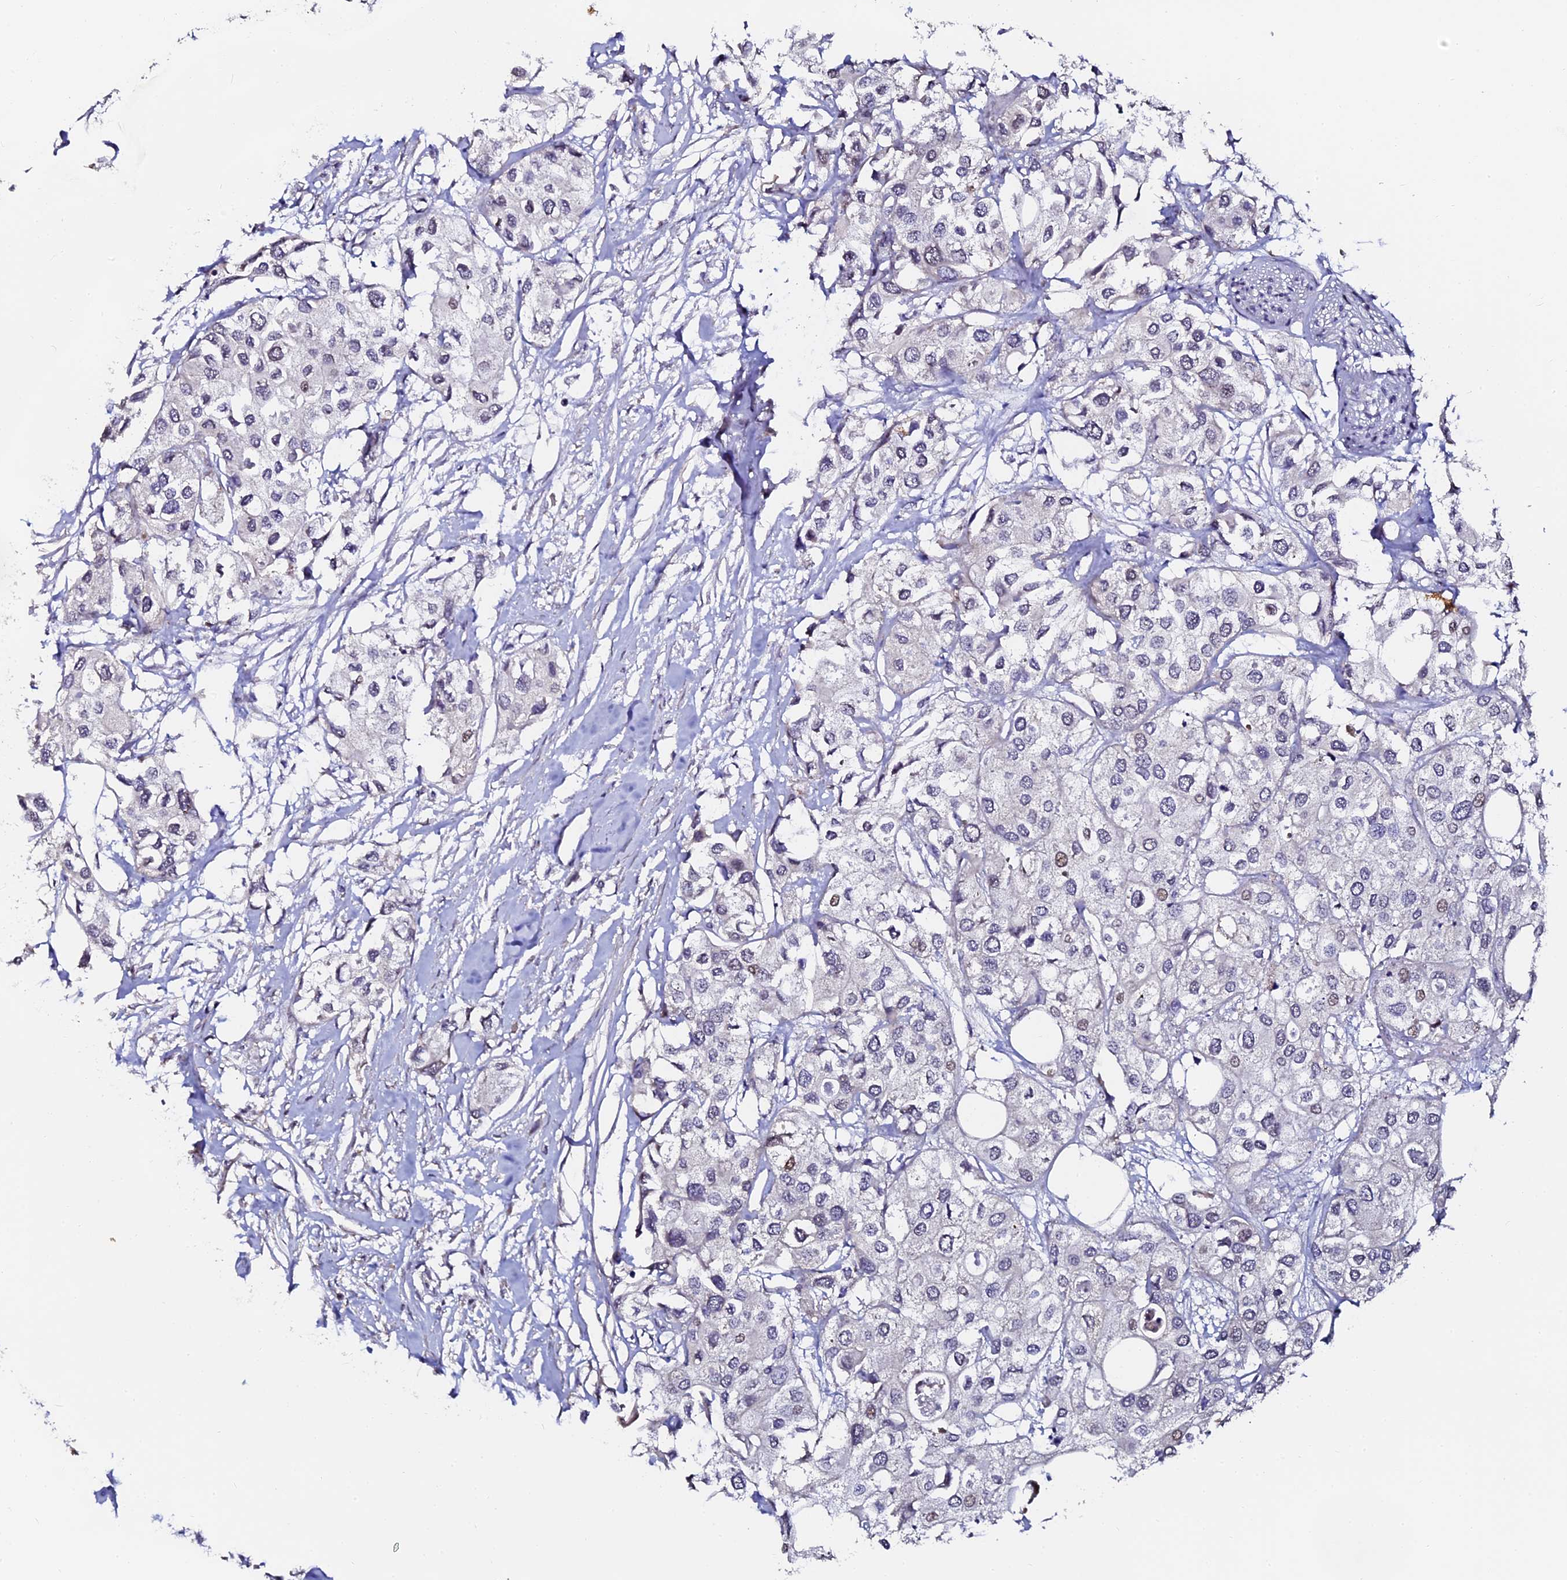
{"staining": {"intensity": "negative", "quantity": "none", "location": "none"}, "tissue": "urothelial cancer", "cell_type": "Tumor cells", "image_type": "cancer", "snomed": [{"axis": "morphology", "description": "Urothelial carcinoma, High grade"}, {"axis": "topography", "description": "Urinary bladder"}], "caption": "A high-resolution photomicrograph shows IHC staining of urothelial cancer, which exhibits no significant staining in tumor cells.", "gene": "GPN3", "patient": {"sex": "male", "age": 64}}